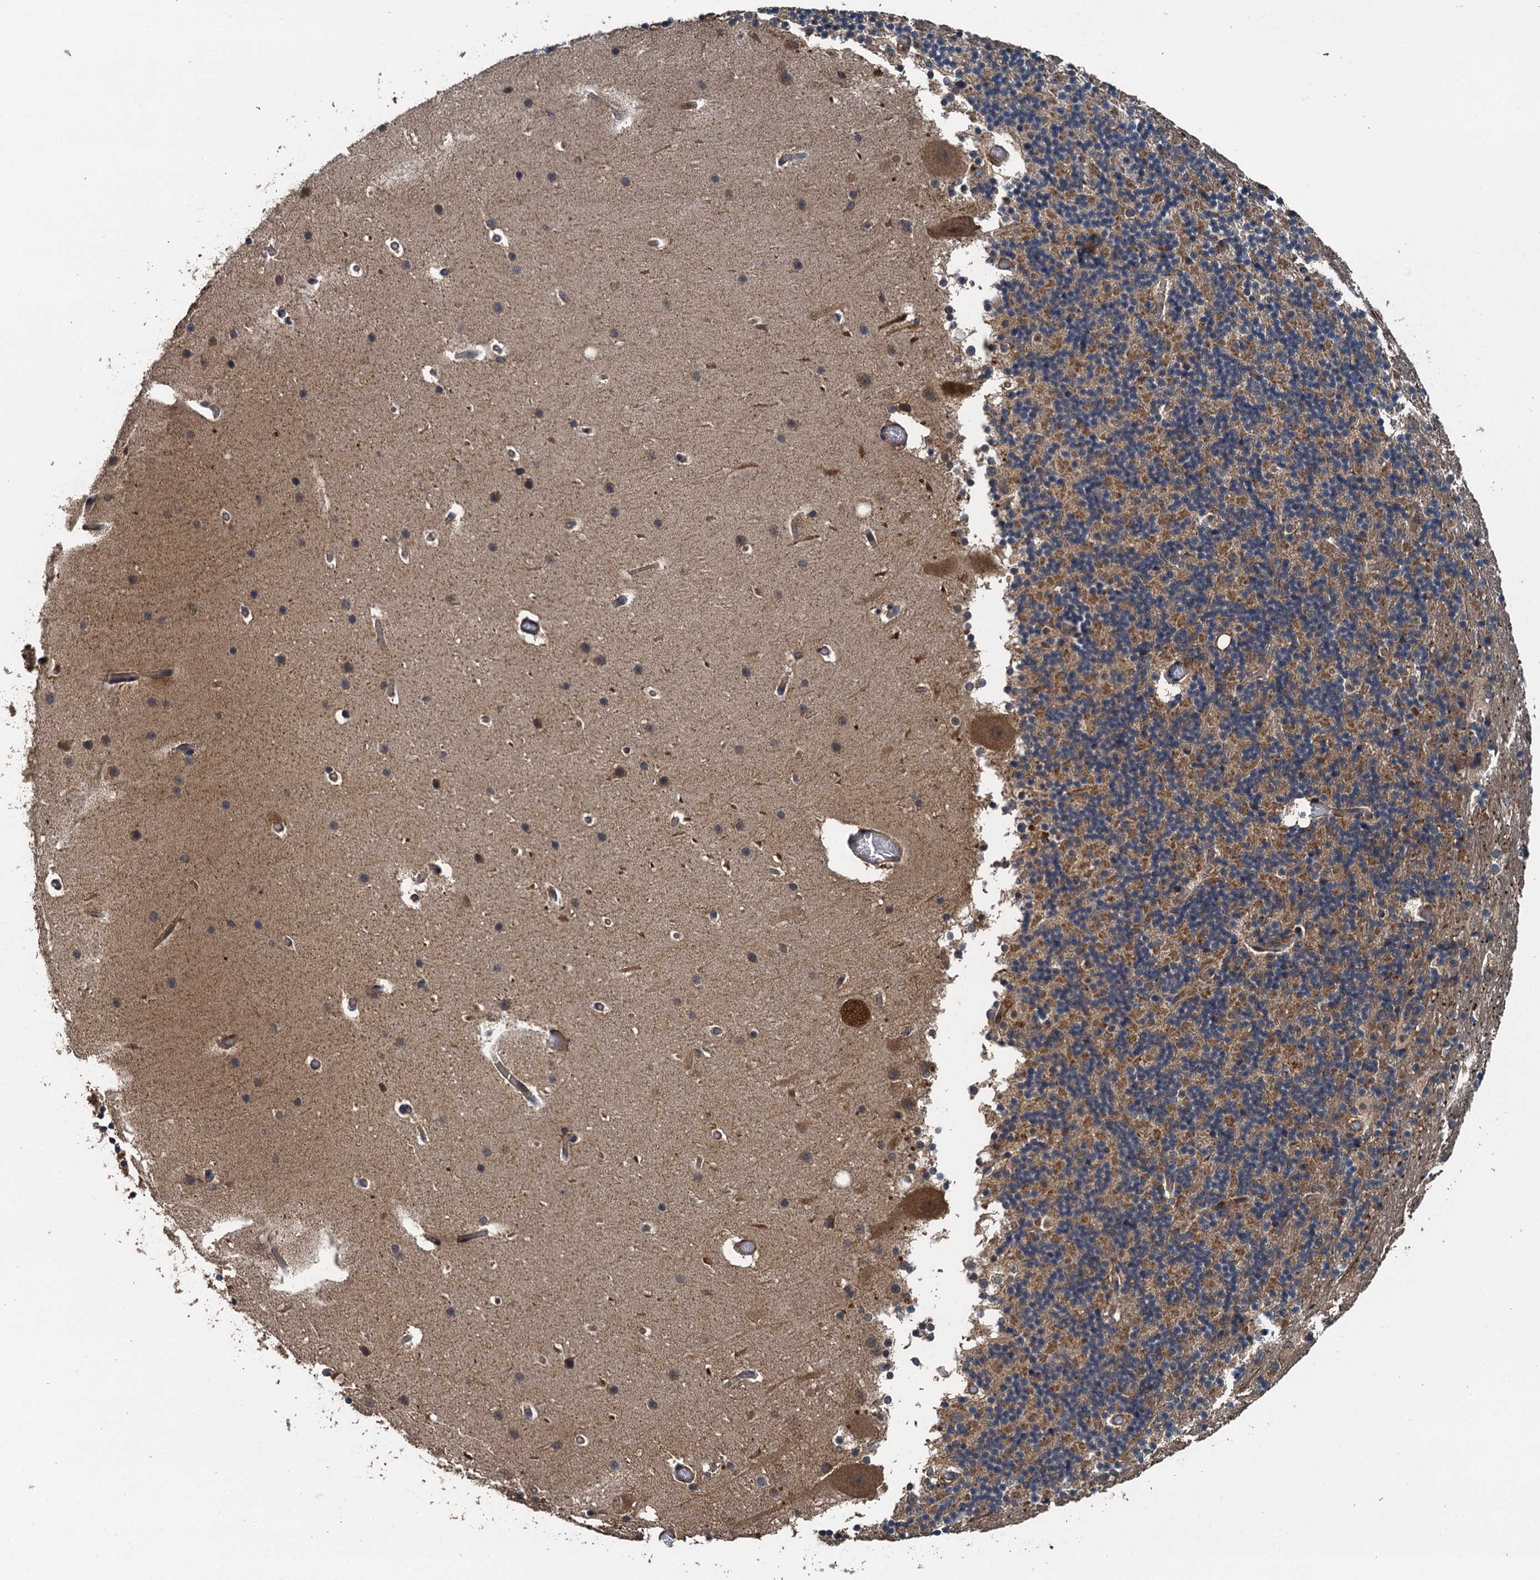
{"staining": {"intensity": "moderate", "quantity": ">75%", "location": "cytoplasmic/membranous"}, "tissue": "cerebellum", "cell_type": "Cells in granular layer", "image_type": "normal", "snomed": [{"axis": "morphology", "description": "Normal tissue, NOS"}, {"axis": "topography", "description": "Cerebellum"}], "caption": "A photomicrograph of human cerebellum stained for a protein exhibits moderate cytoplasmic/membranous brown staining in cells in granular layer. Nuclei are stained in blue.", "gene": "BORCS5", "patient": {"sex": "male", "age": 57}}